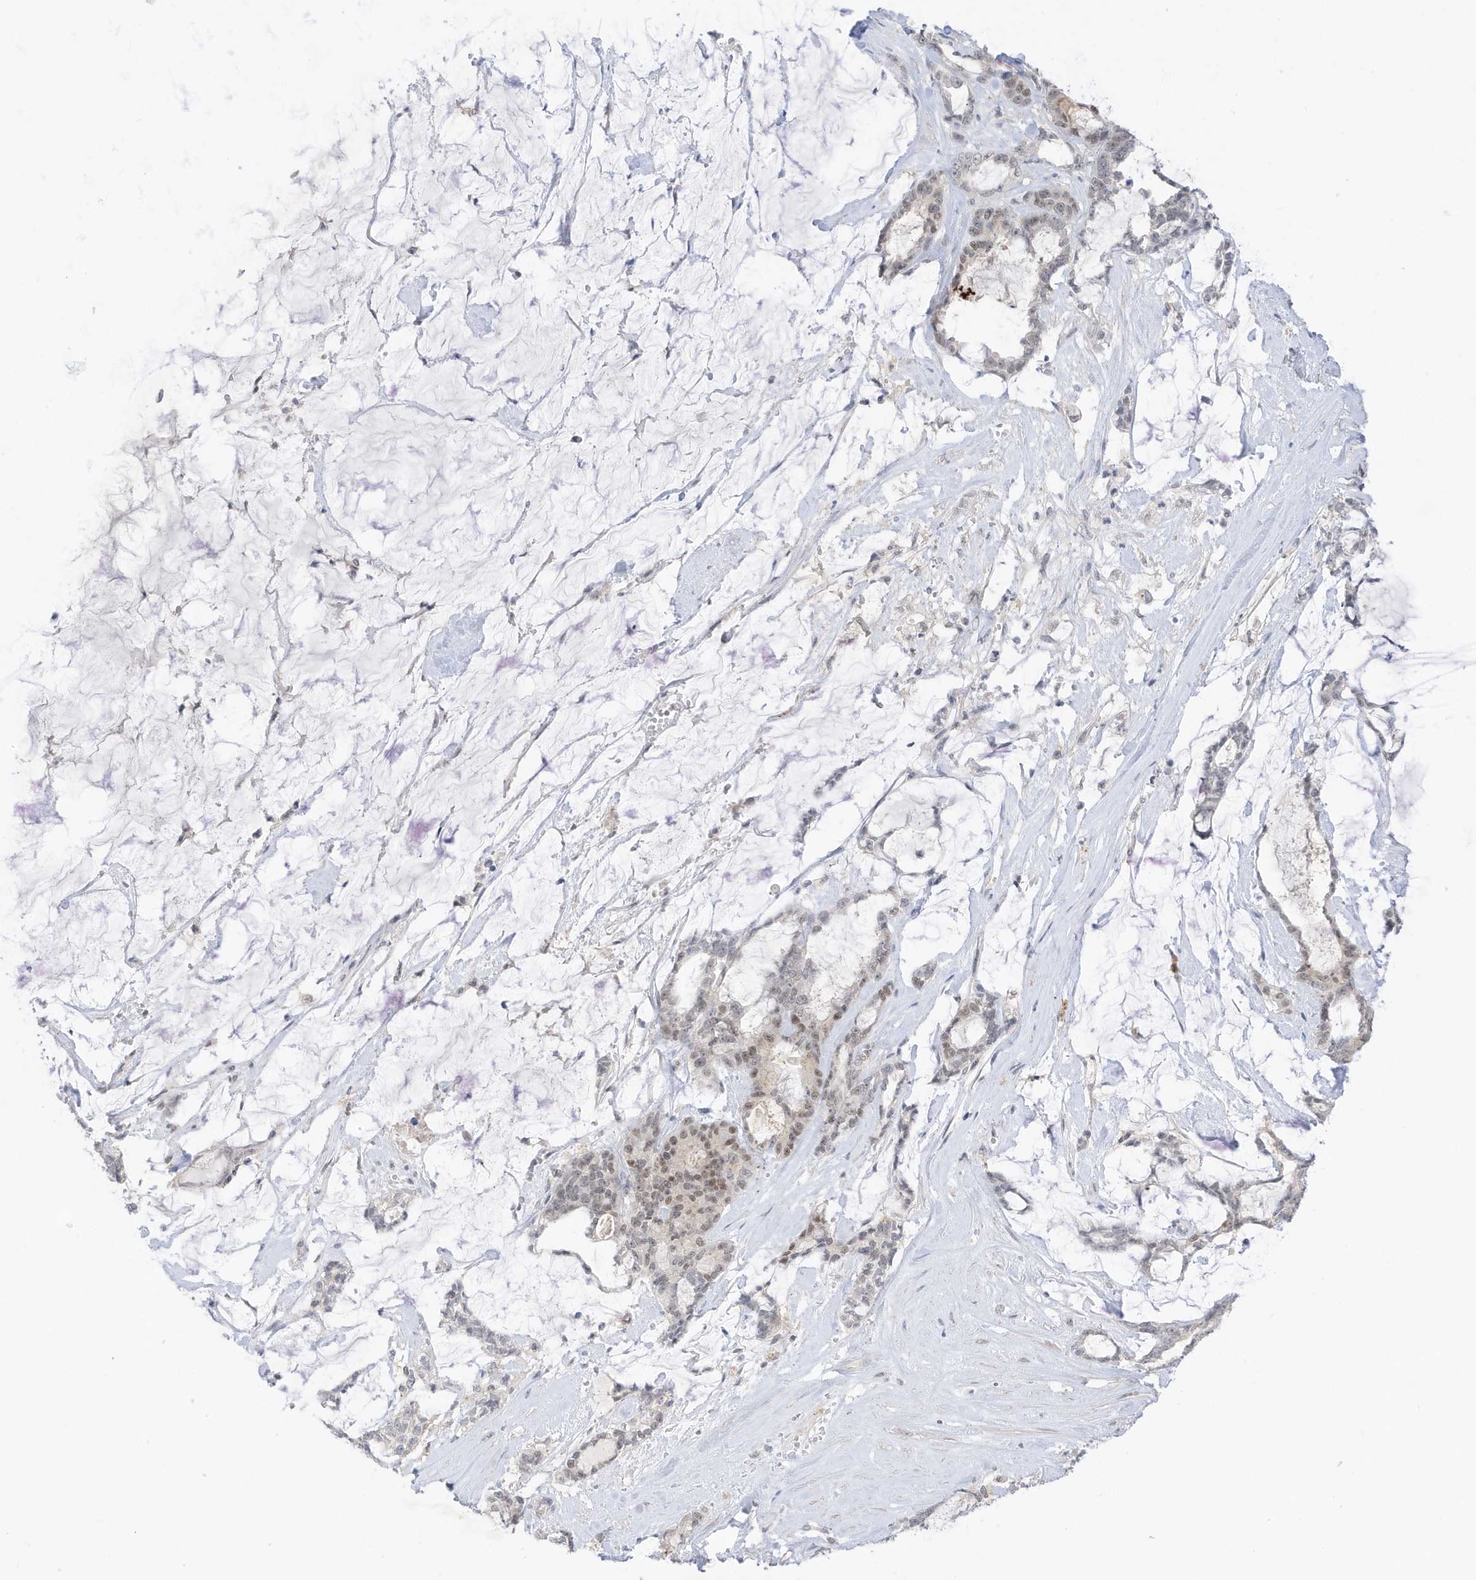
{"staining": {"intensity": "weak", "quantity": "25%-75%", "location": "nuclear"}, "tissue": "pancreatic cancer", "cell_type": "Tumor cells", "image_type": "cancer", "snomed": [{"axis": "morphology", "description": "Adenocarcinoma, NOS"}, {"axis": "topography", "description": "Pancreas"}], "caption": "Immunohistochemical staining of pancreatic adenocarcinoma shows low levels of weak nuclear protein staining in about 25%-75% of tumor cells.", "gene": "MSL3", "patient": {"sex": "female", "age": 73}}